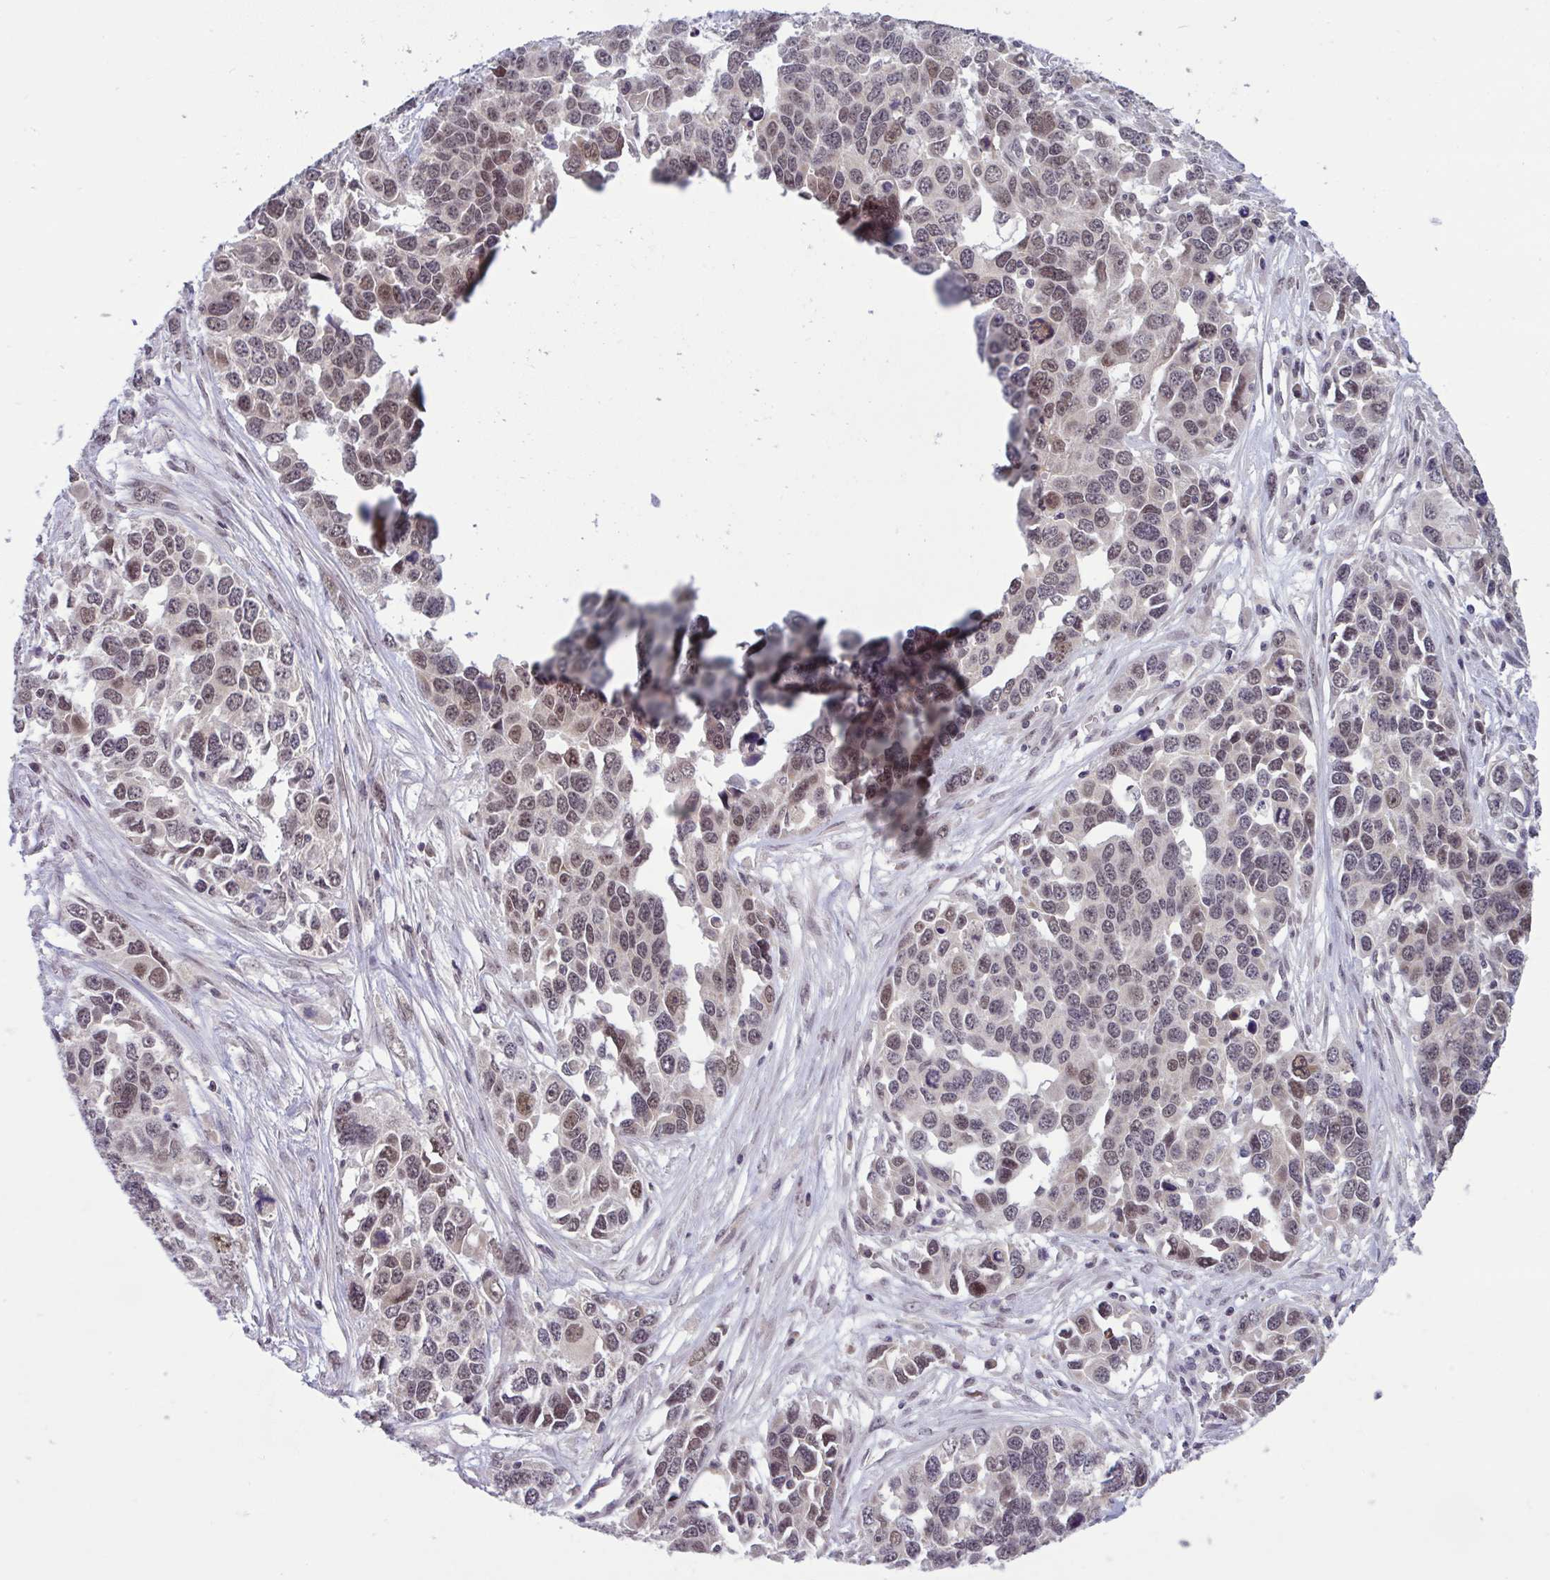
{"staining": {"intensity": "weak", "quantity": ">75%", "location": "nuclear"}, "tissue": "ovarian cancer", "cell_type": "Tumor cells", "image_type": "cancer", "snomed": [{"axis": "morphology", "description": "Cystadenocarcinoma, serous, NOS"}, {"axis": "topography", "description": "Ovary"}], "caption": "High-magnification brightfield microscopy of ovarian cancer stained with DAB (3,3'-diaminobenzidine) (brown) and counterstained with hematoxylin (blue). tumor cells exhibit weak nuclear positivity is identified in about>75% of cells.", "gene": "KLF2", "patient": {"sex": "female", "age": 76}}